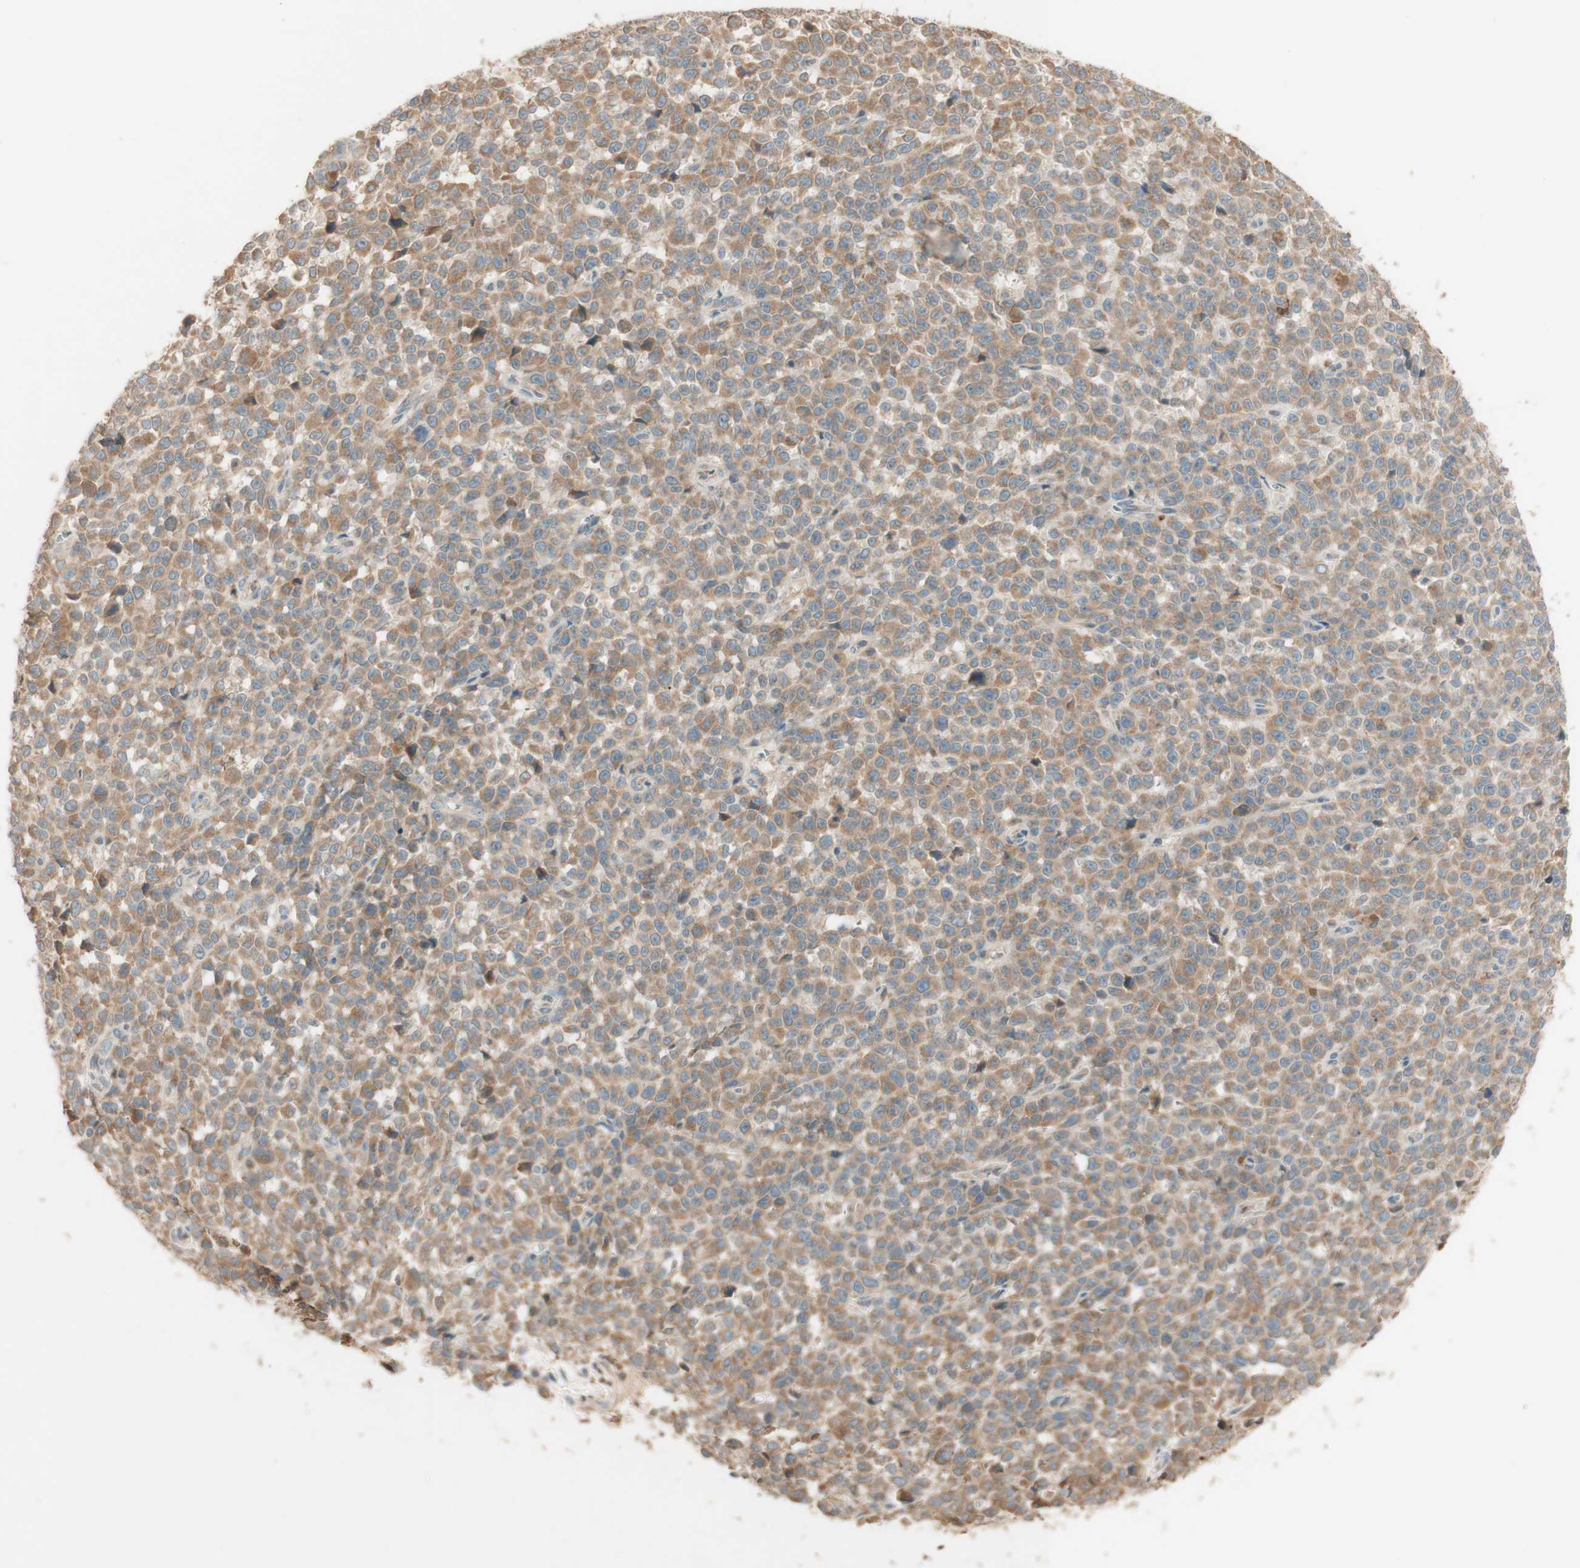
{"staining": {"intensity": "moderate", "quantity": ">75%", "location": "cytoplasmic/membranous"}, "tissue": "melanoma", "cell_type": "Tumor cells", "image_type": "cancer", "snomed": [{"axis": "morphology", "description": "Malignant melanoma, NOS"}, {"axis": "topography", "description": "Skin"}], "caption": "Protein staining shows moderate cytoplasmic/membranous positivity in about >75% of tumor cells in malignant melanoma. (DAB (3,3'-diaminobenzidine) IHC, brown staining for protein, blue staining for nuclei).", "gene": "CLCN2", "patient": {"sex": "female", "age": 82}}